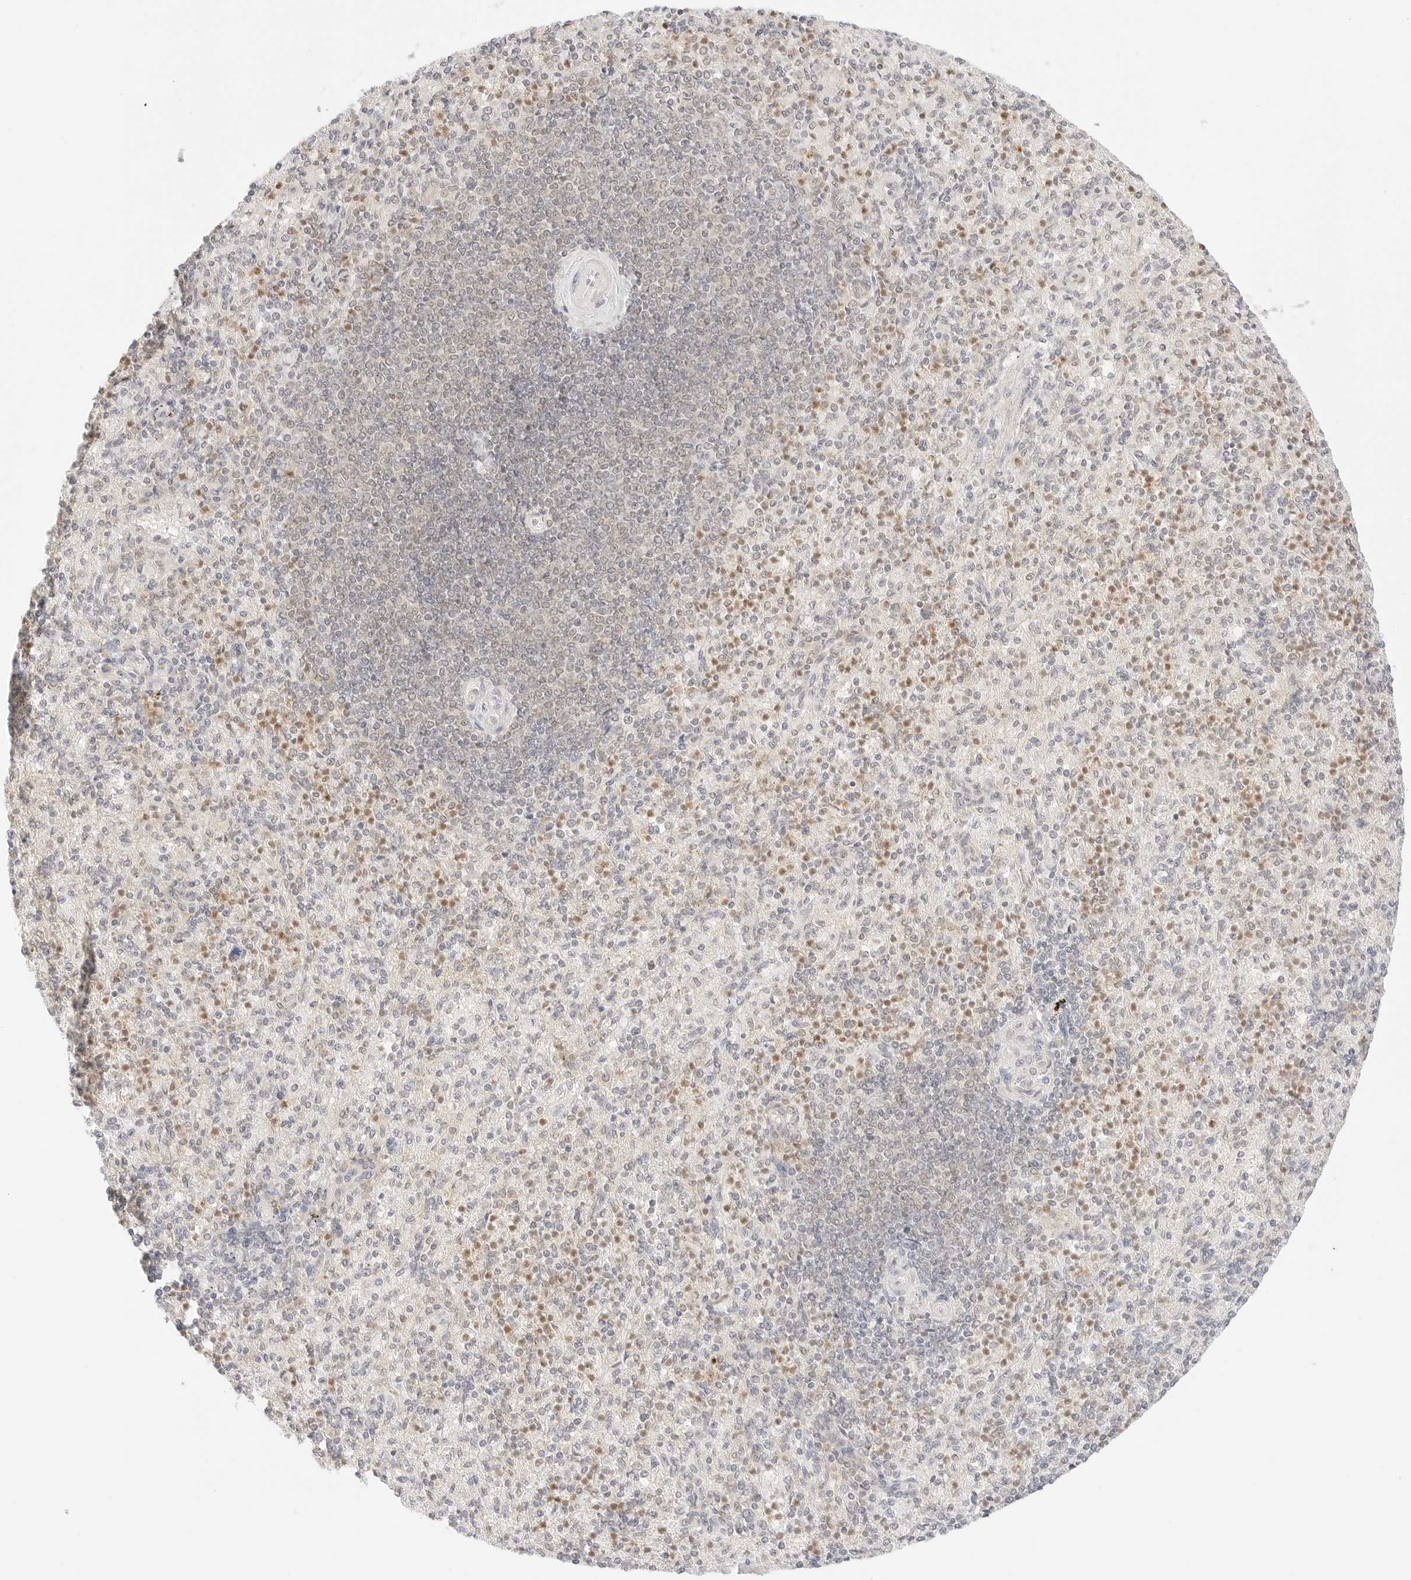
{"staining": {"intensity": "negative", "quantity": "none", "location": "none"}, "tissue": "spleen", "cell_type": "Cells in red pulp", "image_type": "normal", "snomed": [{"axis": "morphology", "description": "Normal tissue, NOS"}, {"axis": "topography", "description": "Spleen"}], "caption": "This micrograph is of normal spleen stained with IHC to label a protein in brown with the nuclei are counter-stained blue. There is no staining in cells in red pulp.", "gene": "GNAS", "patient": {"sex": "female", "age": 74}}